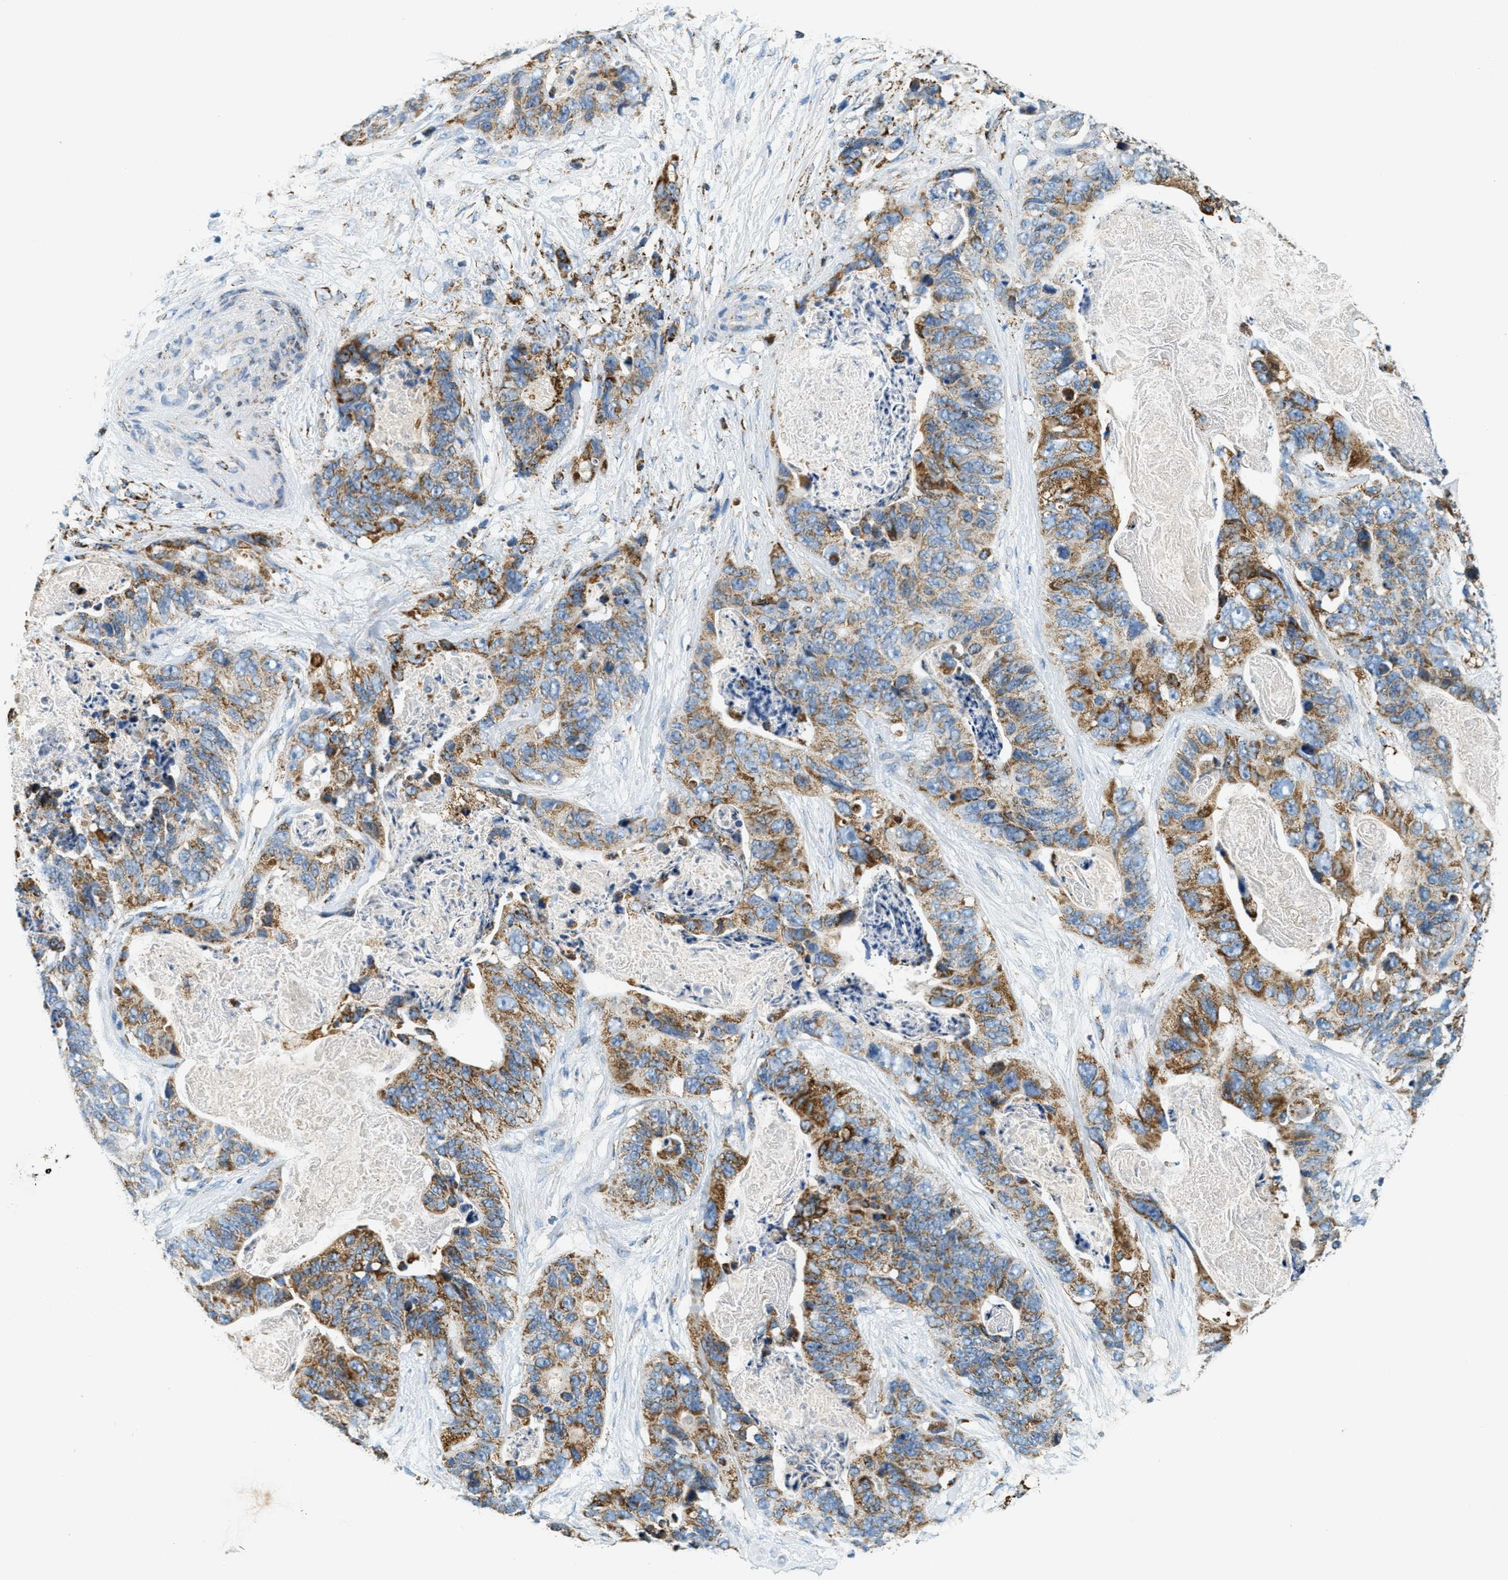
{"staining": {"intensity": "moderate", "quantity": ">75%", "location": "cytoplasmic/membranous"}, "tissue": "stomach cancer", "cell_type": "Tumor cells", "image_type": "cancer", "snomed": [{"axis": "morphology", "description": "Adenocarcinoma, NOS"}, {"axis": "topography", "description": "Stomach"}], "caption": "About >75% of tumor cells in stomach adenocarcinoma reveal moderate cytoplasmic/membranous protein positivity as visualized by brown immunohistochemical staining.", "gene": "HLCS", "patient": {"sex": "female", "age": 89}}